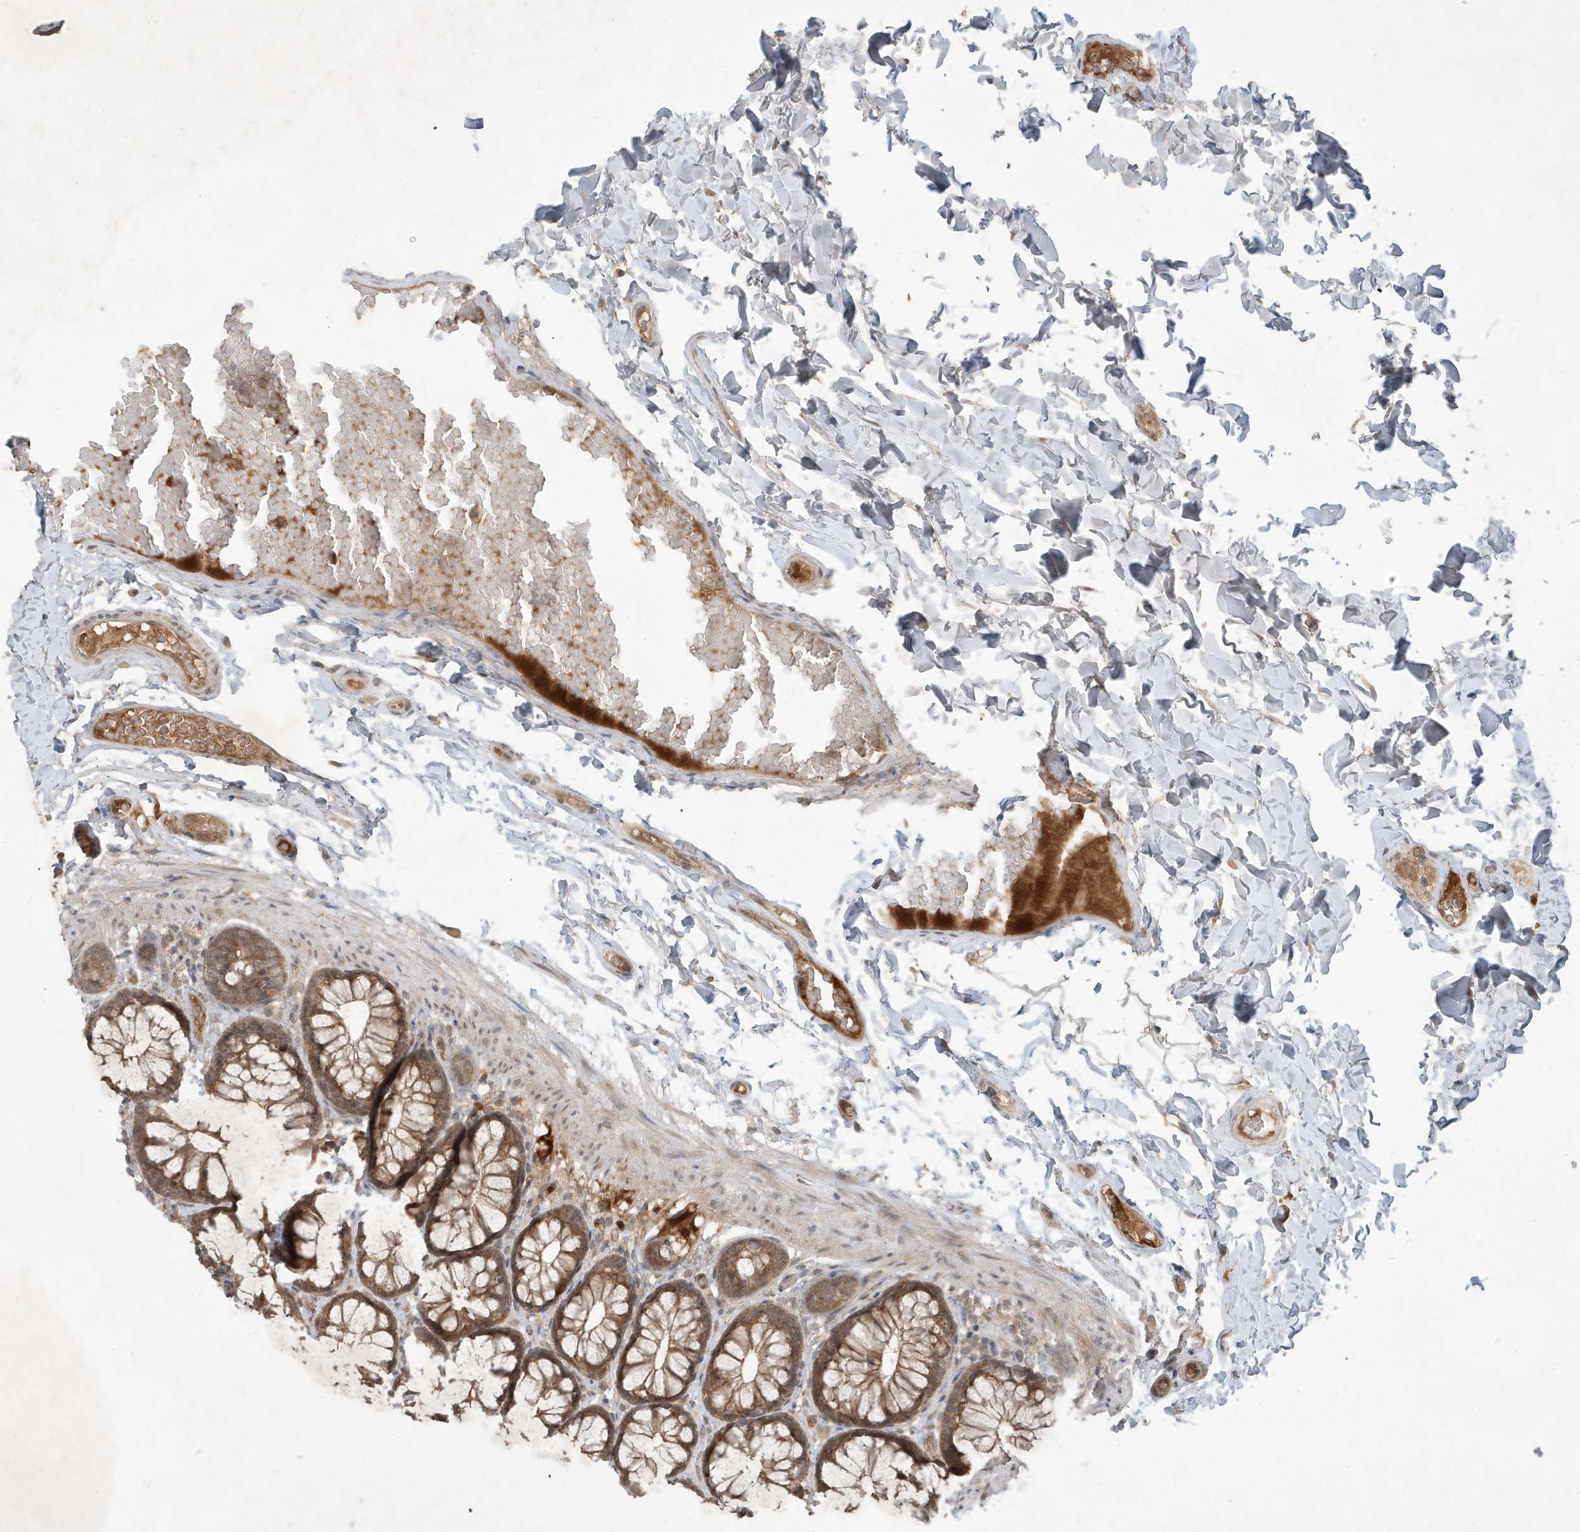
{"staining": {"intensity": "moderate", "quantity": ">75%", "location": "cytoplasmic/membranous"}, "tissue": "colon", "cell_type": "Endothelial cells", "image_type": "normal", "snomed": [{"axis": "morphology", "description": "Normal tissue, NOS"}, {"axis": "topography", "description": "Colon"}], "caption": "Immunohistochemistry image of benign colon: colon stained using immunohistochemistry exhibits medium levels of moderate protein expression localized specifically in the cytoplasmic/membranous of endothelial cells, appearing as a cytoplasmic/membranous brown color.", "gene": "ABCB9", "patient": {"sex": "male", "age": 47}}